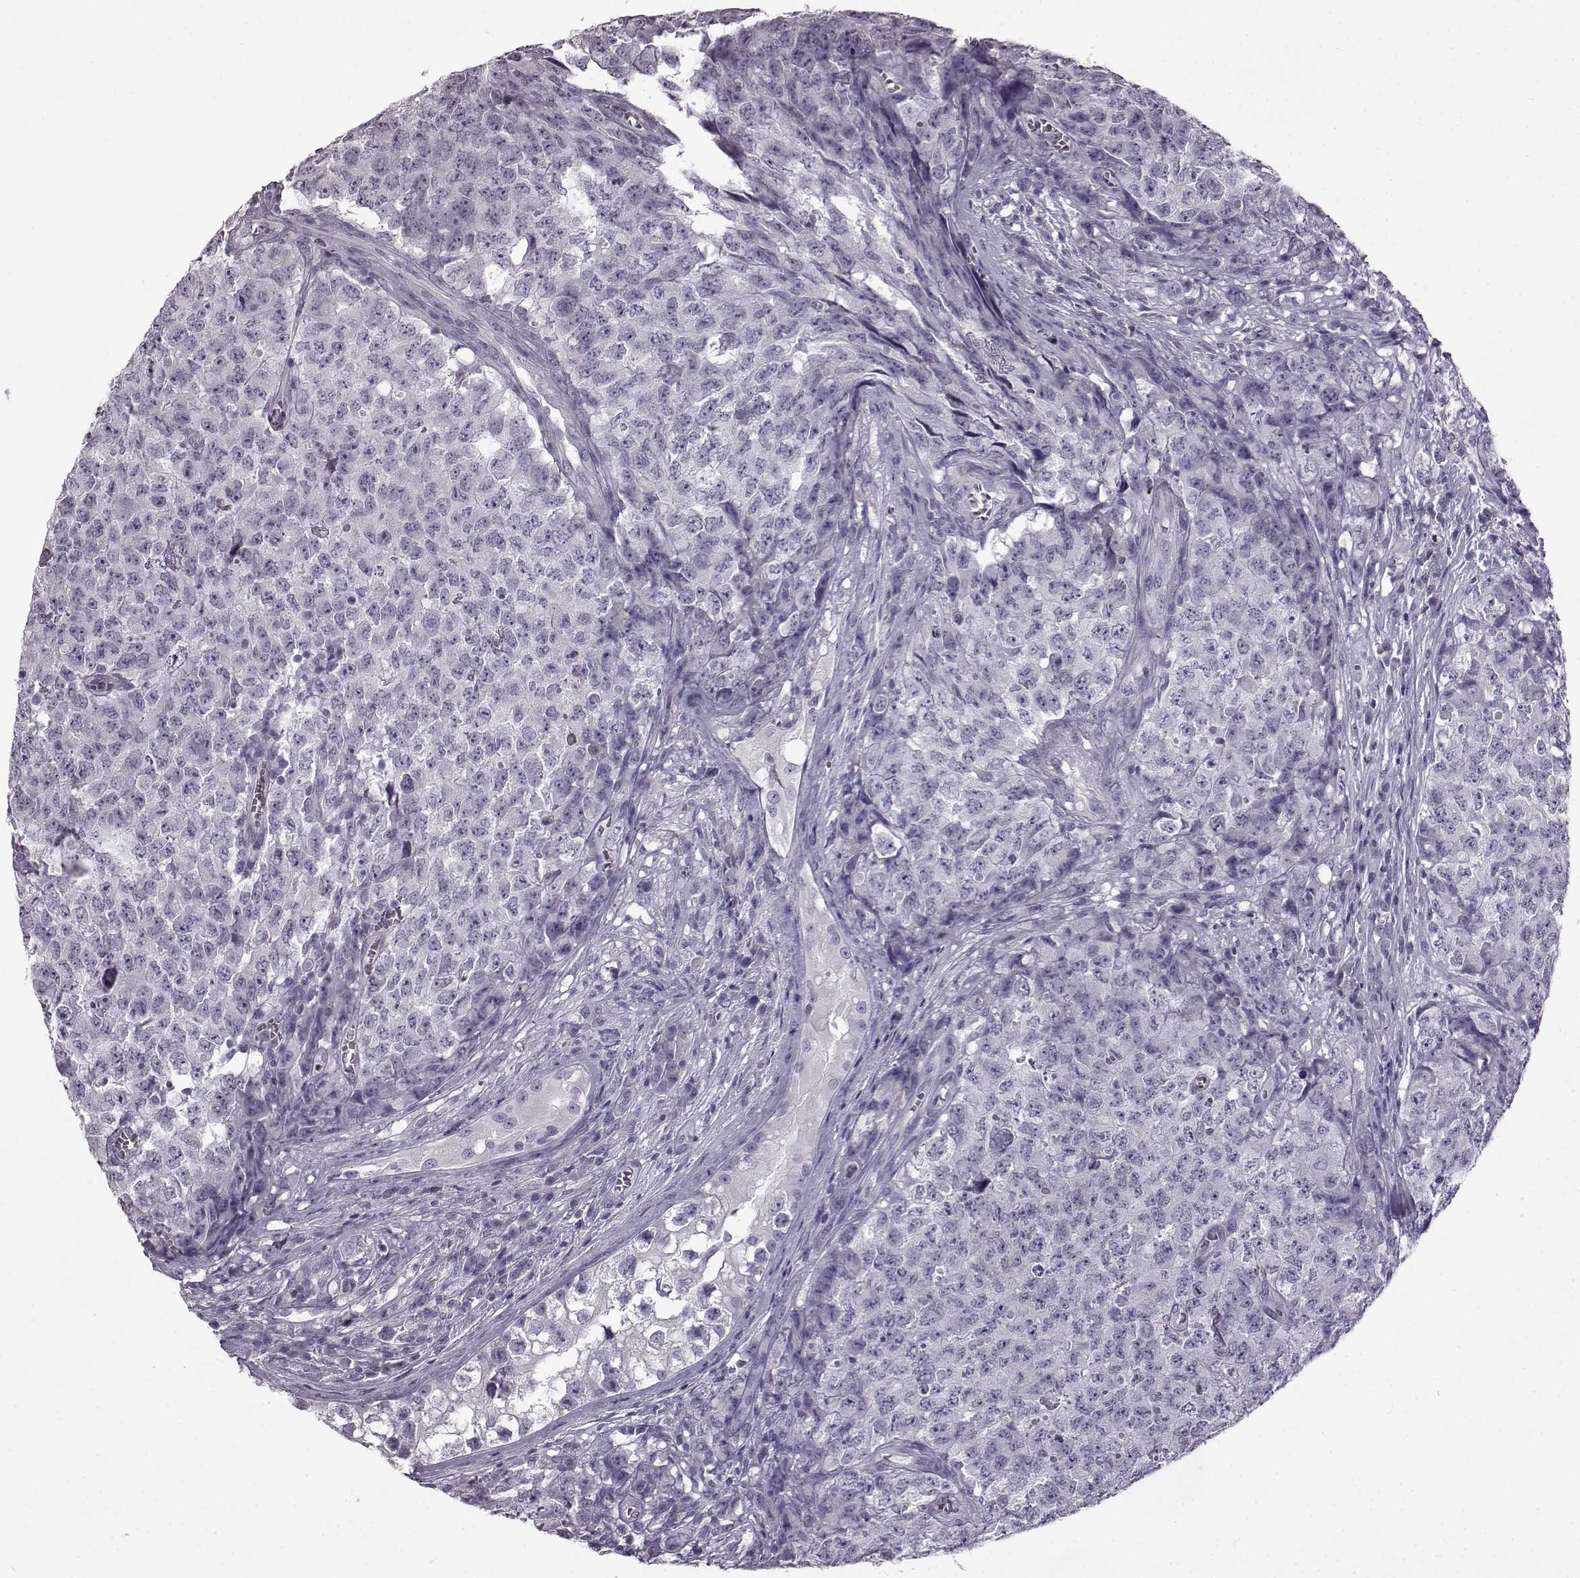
{"staining": {"intensity": "negative", "quantity": "none", "location": "none"}, "tissue": "testis cancer", "cell_type": "Tumor cells", "image_type": "cancer", "snomed": [{"axis": "morphology", "description": "Carcinoma, Embryonal, NOS"}, {"axis": "topography", "description": "Testis"}], "caption": "Tumor cells are negative for protein expression in human testis embryonal carcinoma.", "gene": "ODAD4", "patient": {"sex": "male", "age": 23}}